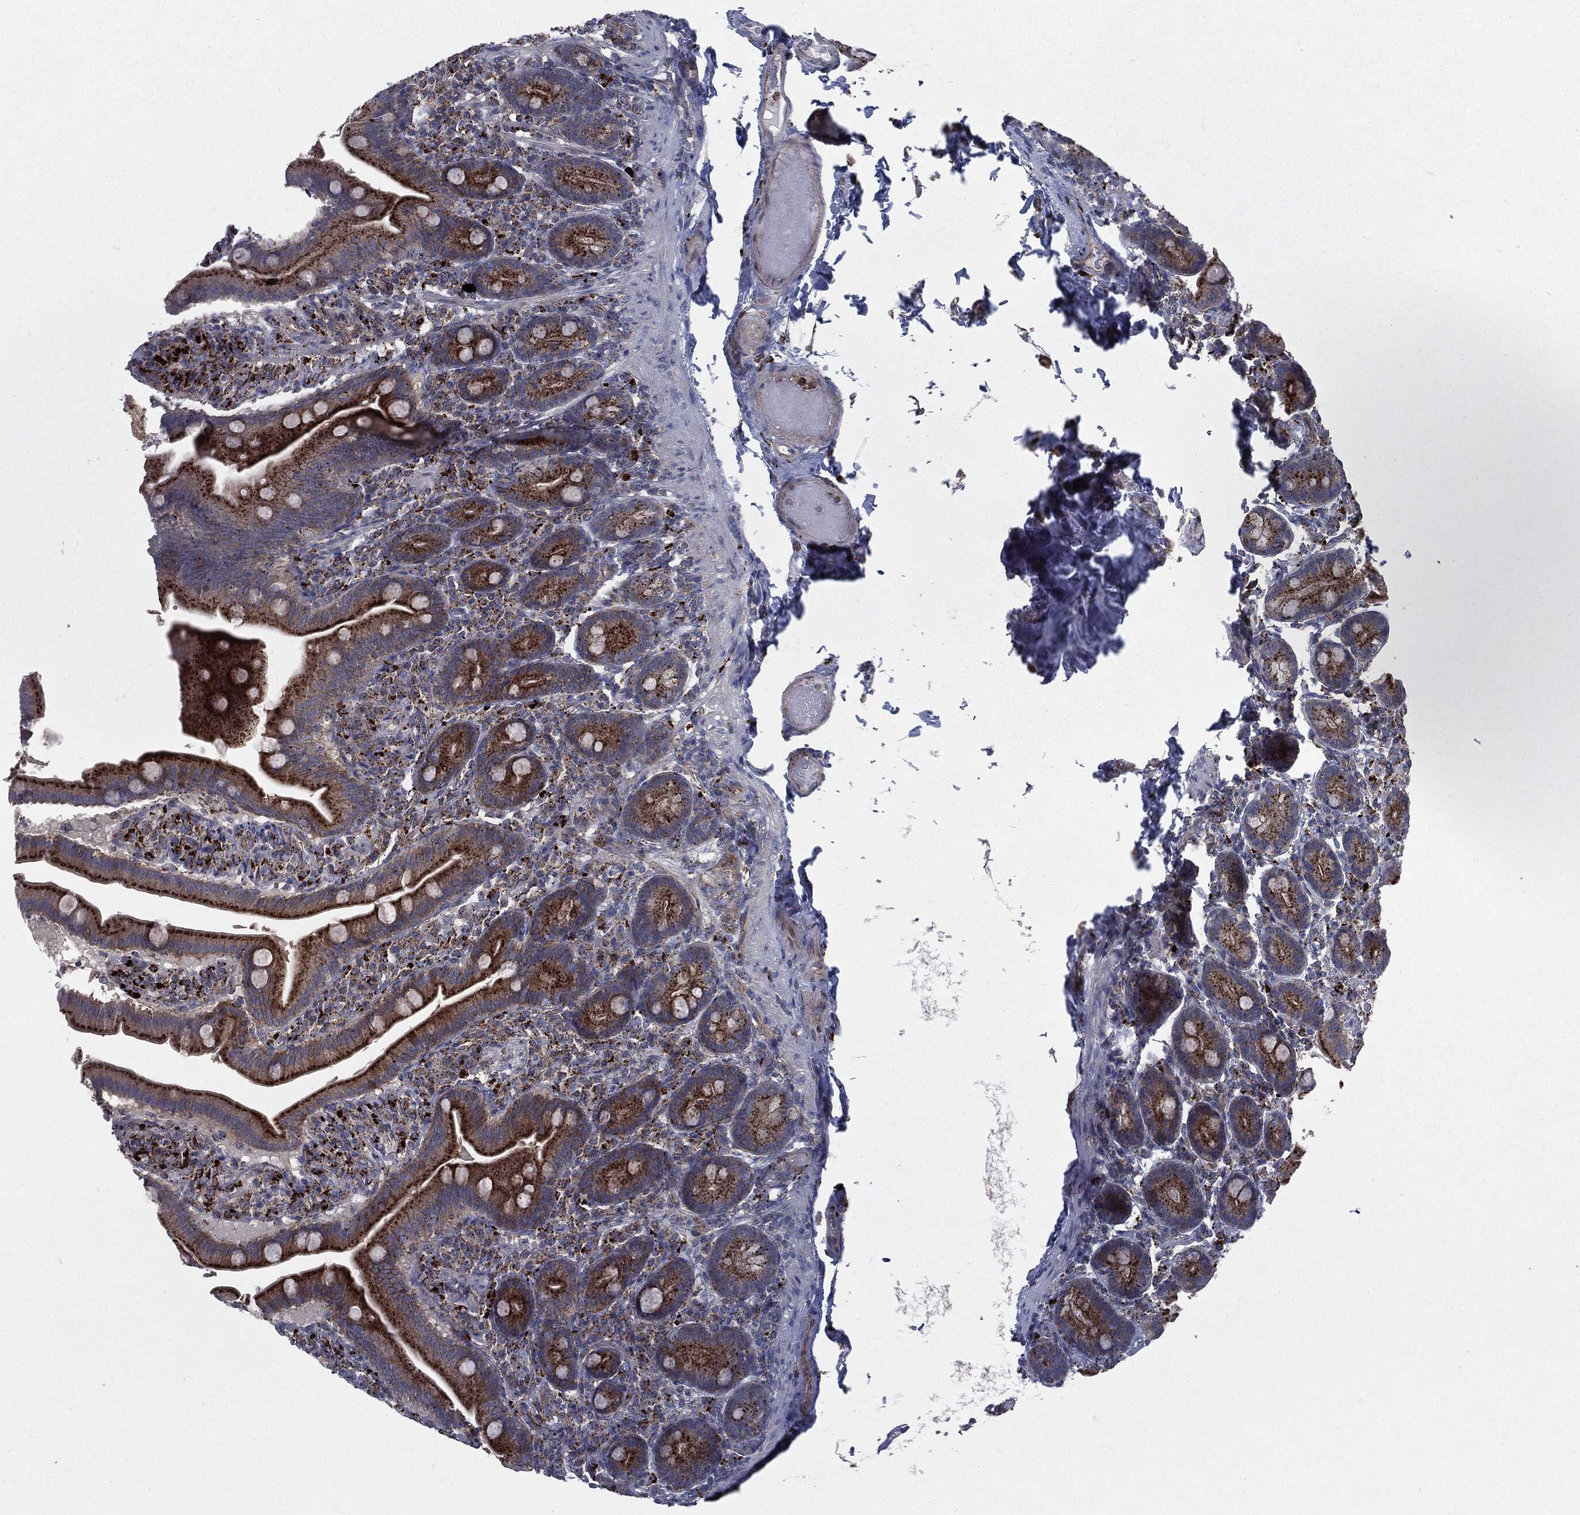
{"staining": {"intensity": "strong", "quantity": ">75%", "location": "cytoplasmic/membranous"}, "tissue": "small intestine", "cell_type": "Glandular cells", "image_type": "normal", "snomed": [{"axis": "morphology", "description": "Normal tissue, NOS"}, {"axis": "topography", "description": "Small intestine"}], "caption": "The image shows a brown stain indicating the presence of a protein in the cytoplasmic/membranous of glandular cells in small intestine.", "gene": "CTSA", "patient": {"sex": "male", "age": 66}}